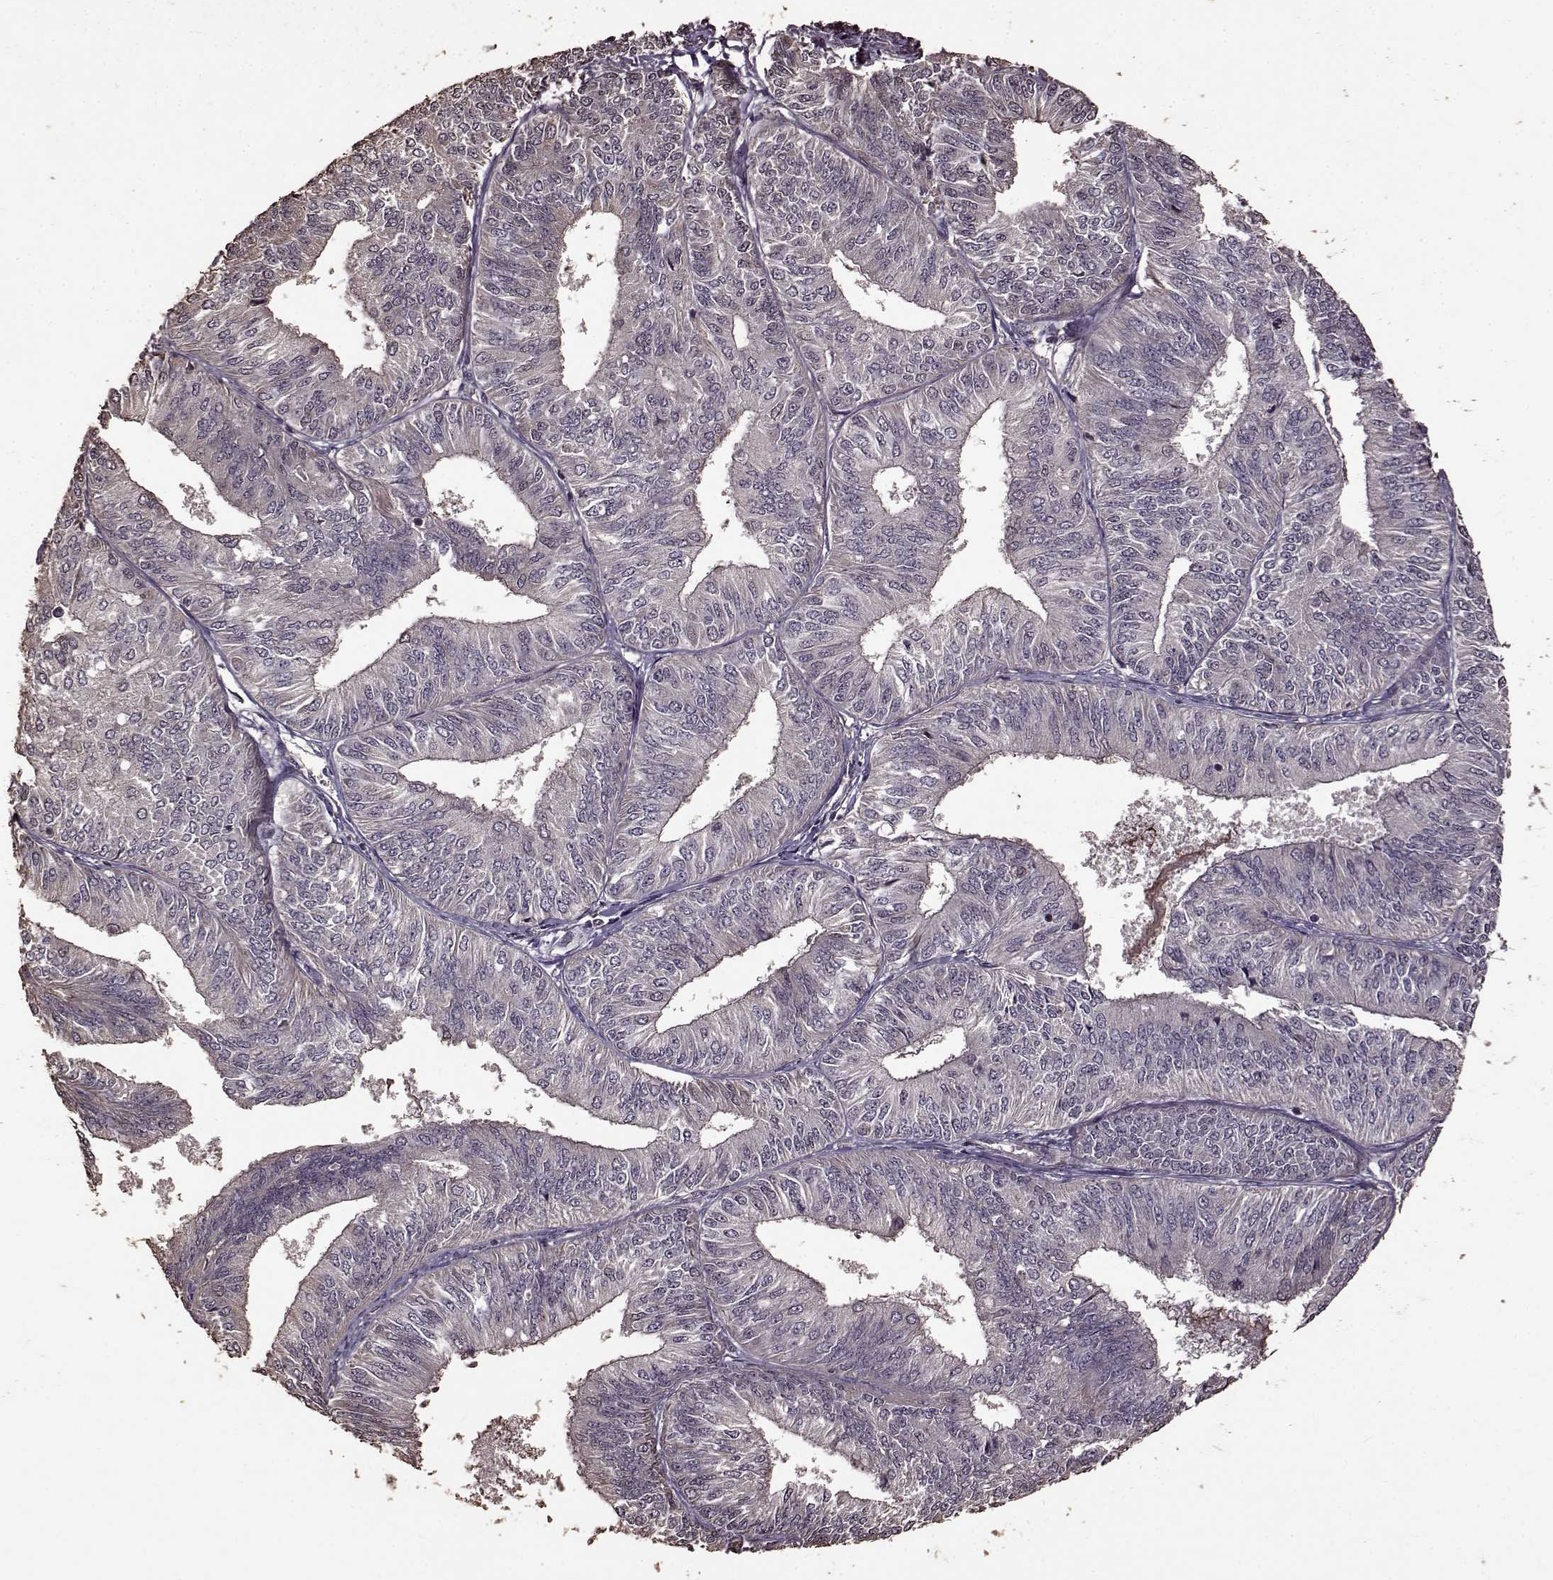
{"staining": {"intensity": "negative", "quantity": "none", "location": "none"}, "tissue": "endometrial cancer", "cell_type": "Tumor cells", "image_type": "cancer", "snomed": [{"axis": "morphology", "description": "Adenocarcinoma, NOS"}, {"axis": "topography", "description": "Endometrium"}], "caption": "DAB (3,3'-diaminobenzidine) immunohistochemical staining of adenocarcinoma (endometrial) displays no significant expression in tumor cells.", "gene": "FBXW11", "patient": {"sex": "female", "age": 58}}